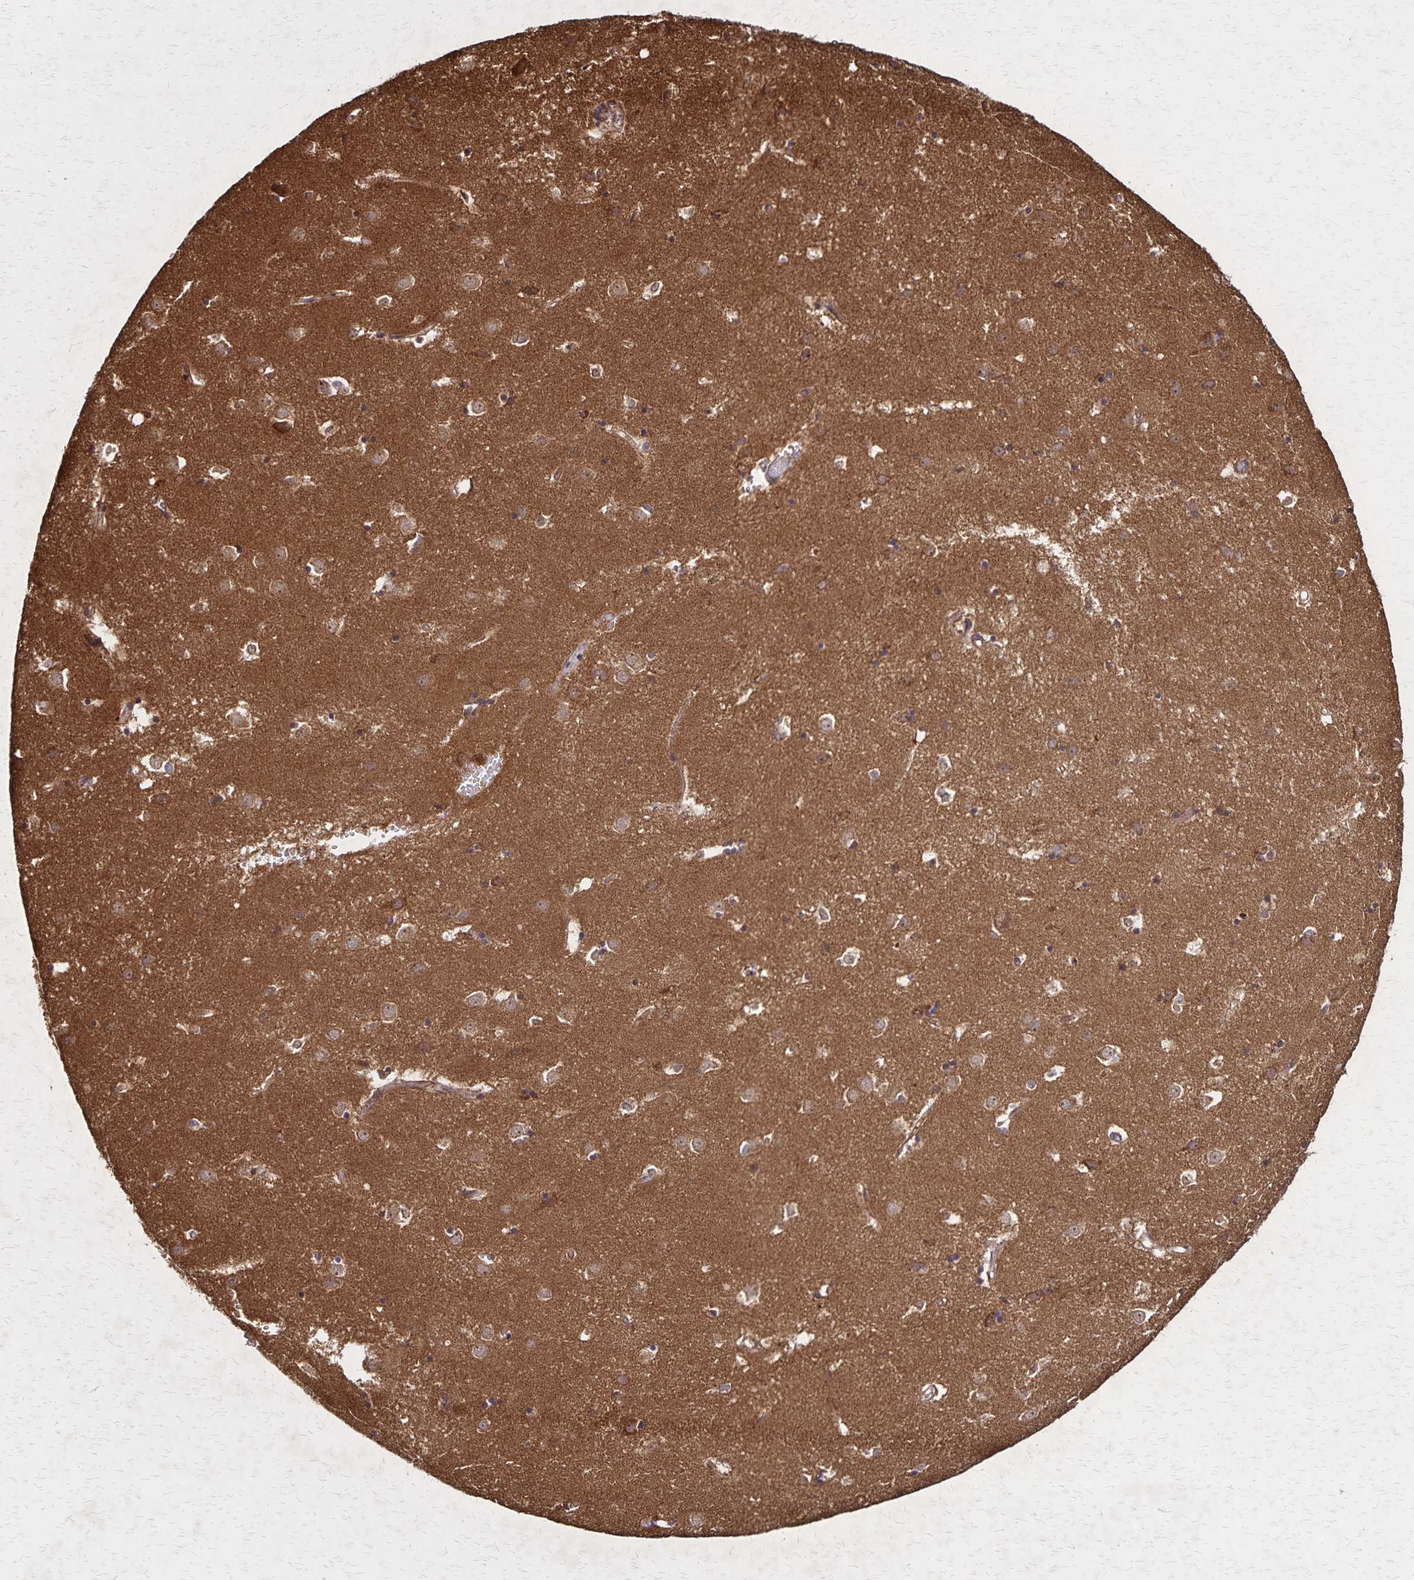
{"staining": {"intensity": "moderate", "quantity": "<25%", "location": "cytoplasmic/membranous"}, "tissue": "caudate", "cell_type": "Glial cells", "image_type": "normal", "snomed": [{"axis": "morphology", "description": "Normal tissue, NOS"}, {"axis": "topography", "description": "Lateral ventricle wall"}], "caption": "Immunohistochemical staining of normal human caudate exhibits moderate cytoplasmic/membranous protein staining in about <25% of glial cells.", "gene": "NFS1", "patient": {"sex": "male", "age": 54}}